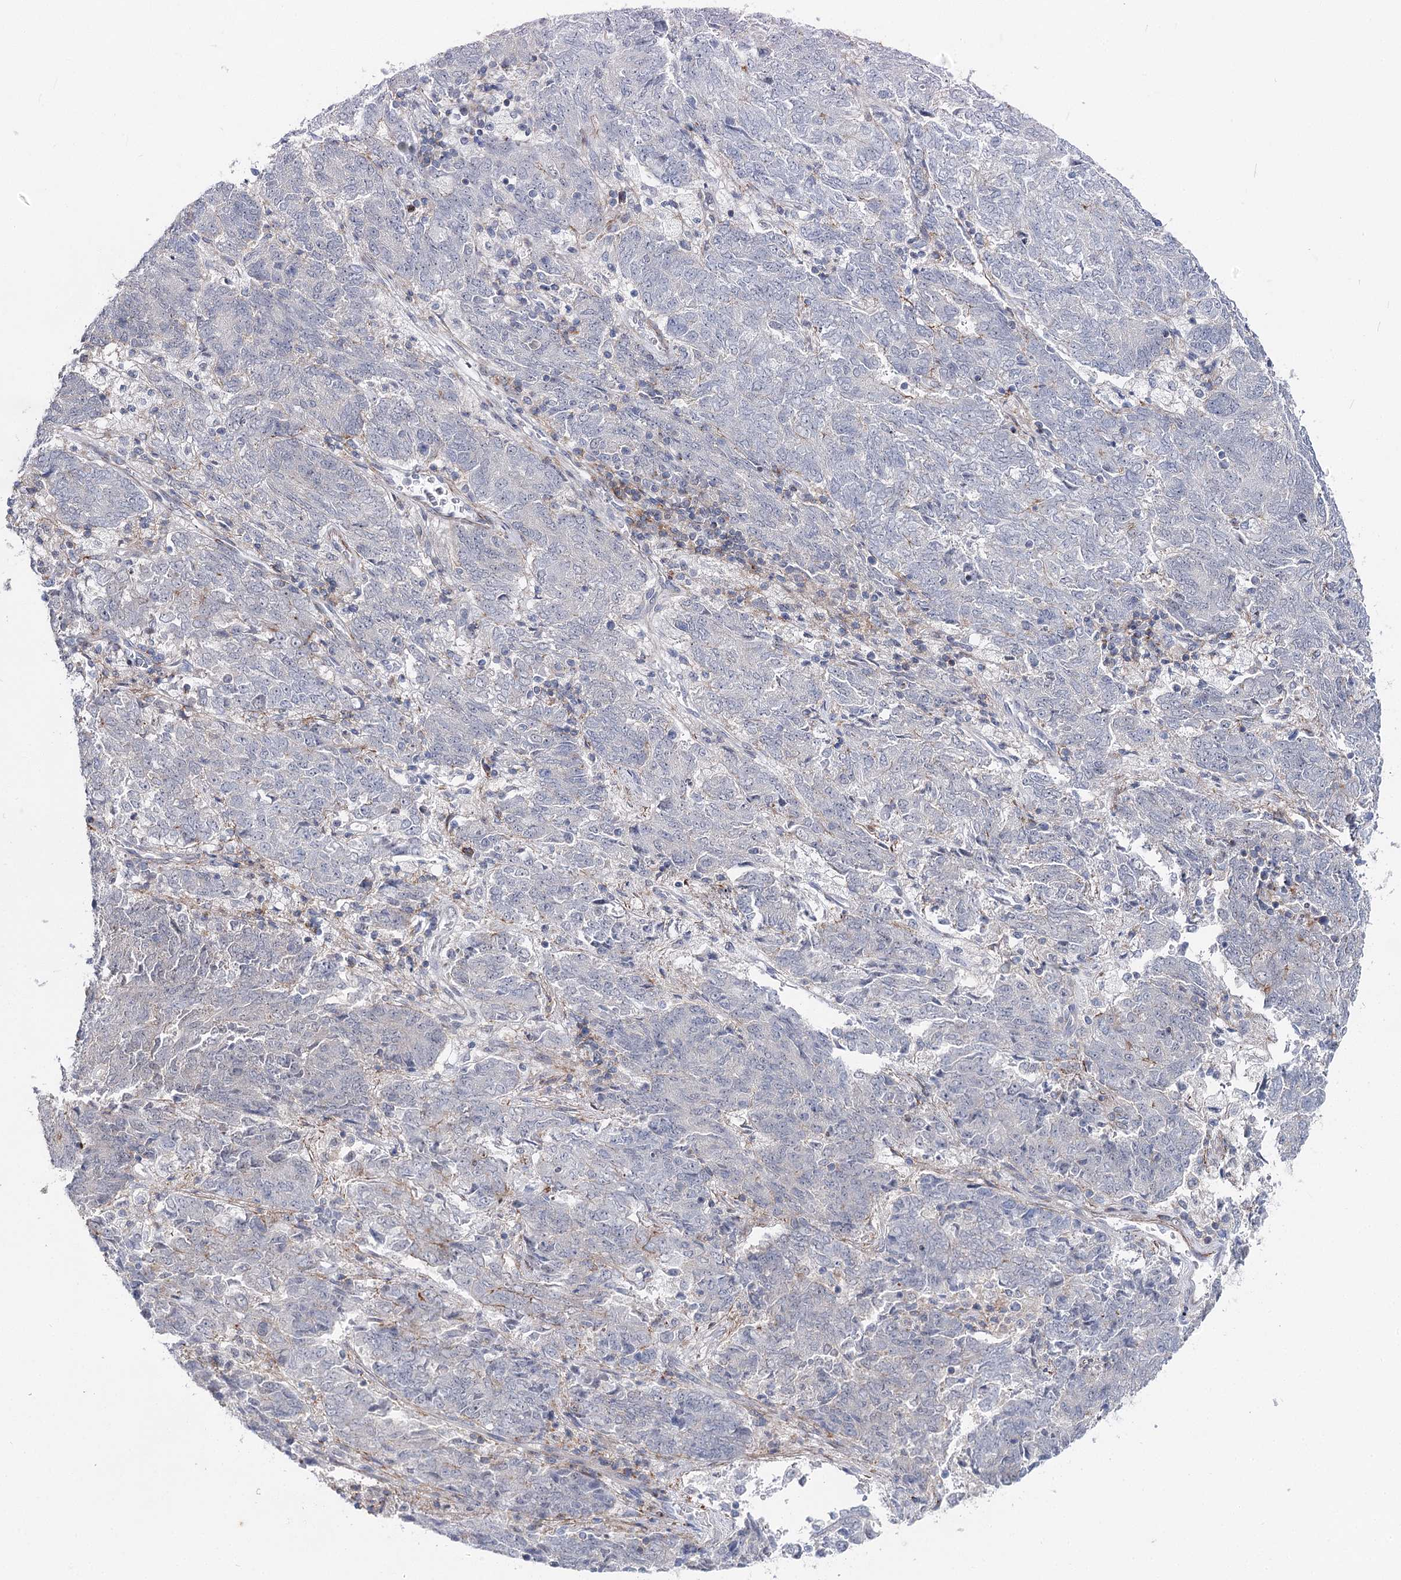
{"staining": {"intensity": "negative", "quantity": "none", "location": "none"}, "tissue": "endometrial cancer", "cell_type": "Tumor cells", "image_type": "cancer", "snomed": [{"axis": "morphology", "description": "Adenocarcinoma, NOS"}, {"axis": "topography", "description": "Endometrium"}], "caption": "This is a histopathology image of IHC staining of endometrial cancer (adenocarcinoma), which shows no staining in tumor cells. The staining was performed using DAB (3,3'-diaminobenzidine) to visualize the protein expression in brown, while the nuclei were stained in blue with hematoxylin (Magnification: 20x).", "gene": "AGXT2", "patient": {"sex": "female", "age": 80}}